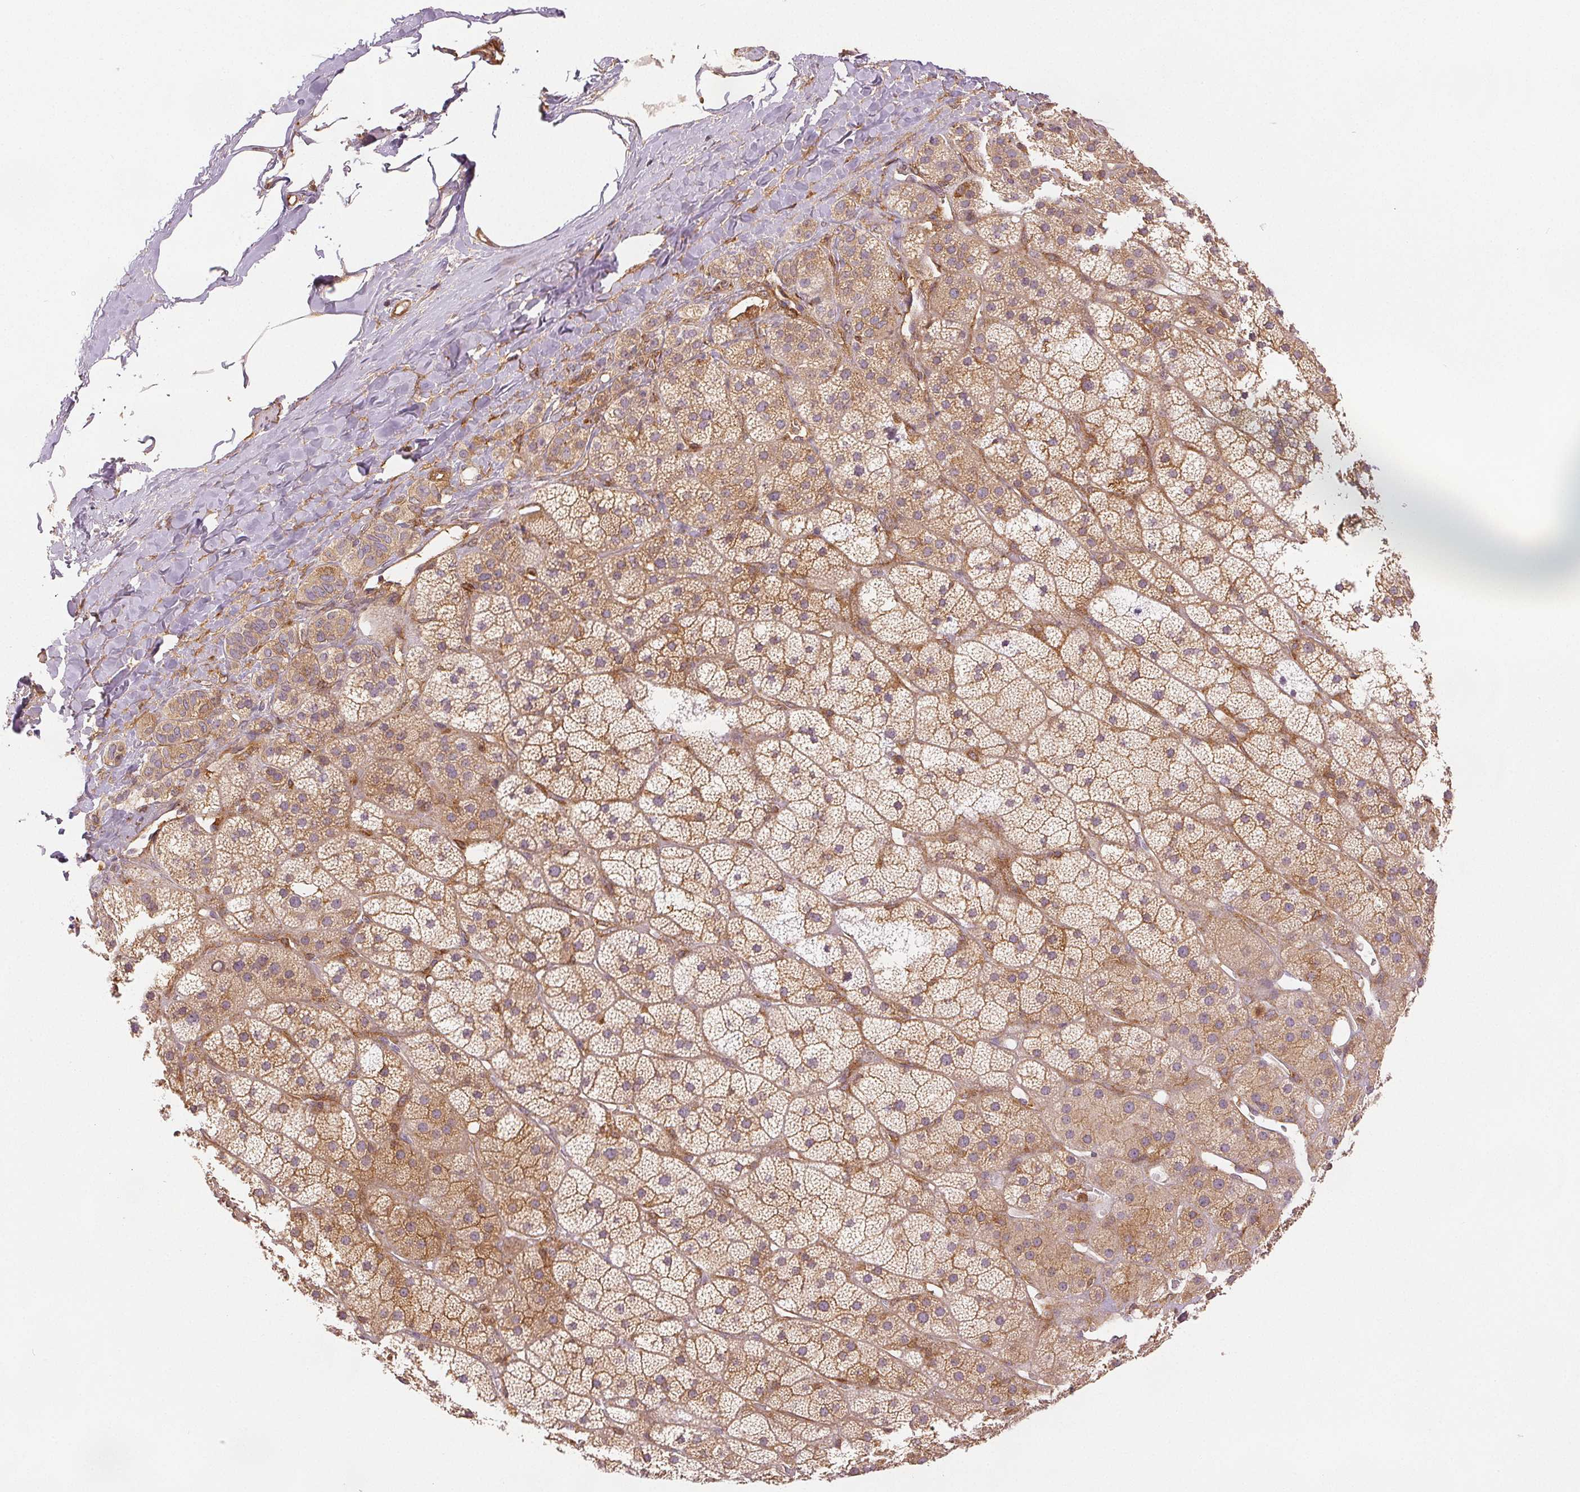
{"staining": {"intensity": "moderate", "quantity": ">75%", "location": "cytoplasmic/membranous"}, "tissue": "adrenal gland", "cell_type": "Glandular cells", "image_type": "normal", "snomed": [{"axis": "morphology", "description": "Normal tissue, NOS"}, {"axis": "topography", "description": "Adrenal gland"}], "caption": "Moderate cytoplasmic/membranous staining is identified in about >75% of glandular cells in normal adrenal gland. The protein is stained brown, and the nuclei are stained in blue (DAB IHC with brightfield microscopy, high magnification).", "gene": "DIAPH2", "patient": {"sex": "male", "age": 57}}